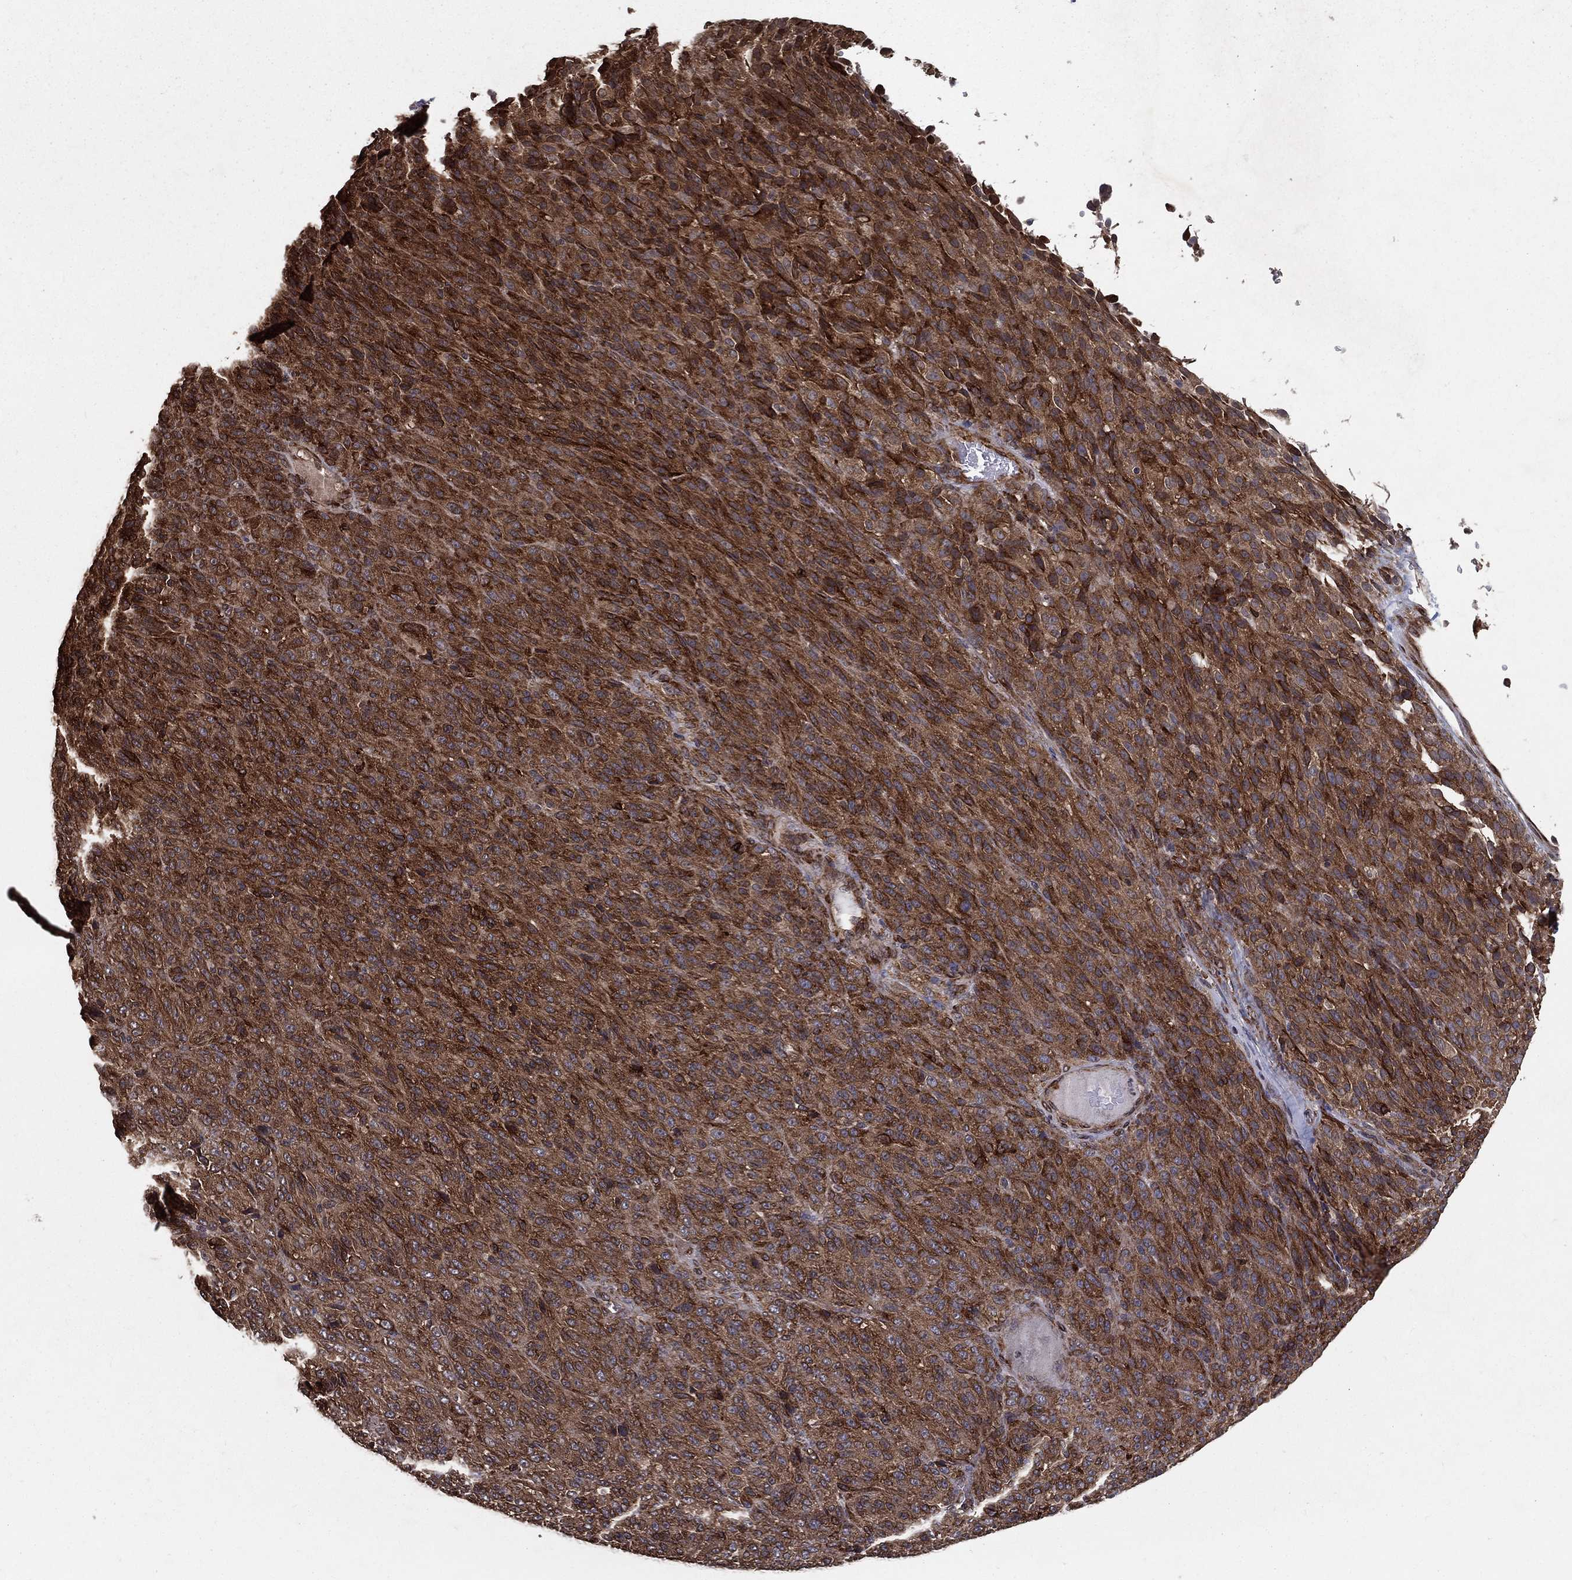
{"staining": {"intensity": "moderate", "quantity": ">75%", "location": "cytoplasmic/membranous"}, "tissue": "melanoma", "cell_type": "Tumor cells", "image_type": "cancer", "snomed": [{"axis": "morphology", "description": "Malignant melanoma, Metastatic site"}, {"axis": "topography", "description": "Brain"}], "caption": "Melanoma stained with DAB immunohistochemistry (IHC) displays medium levels of moderate cytoplasmic/membranous positivity in about >75% of tumor cells.", "gene": "CERS2", "patient": {"sex": "female", "age": 56}}